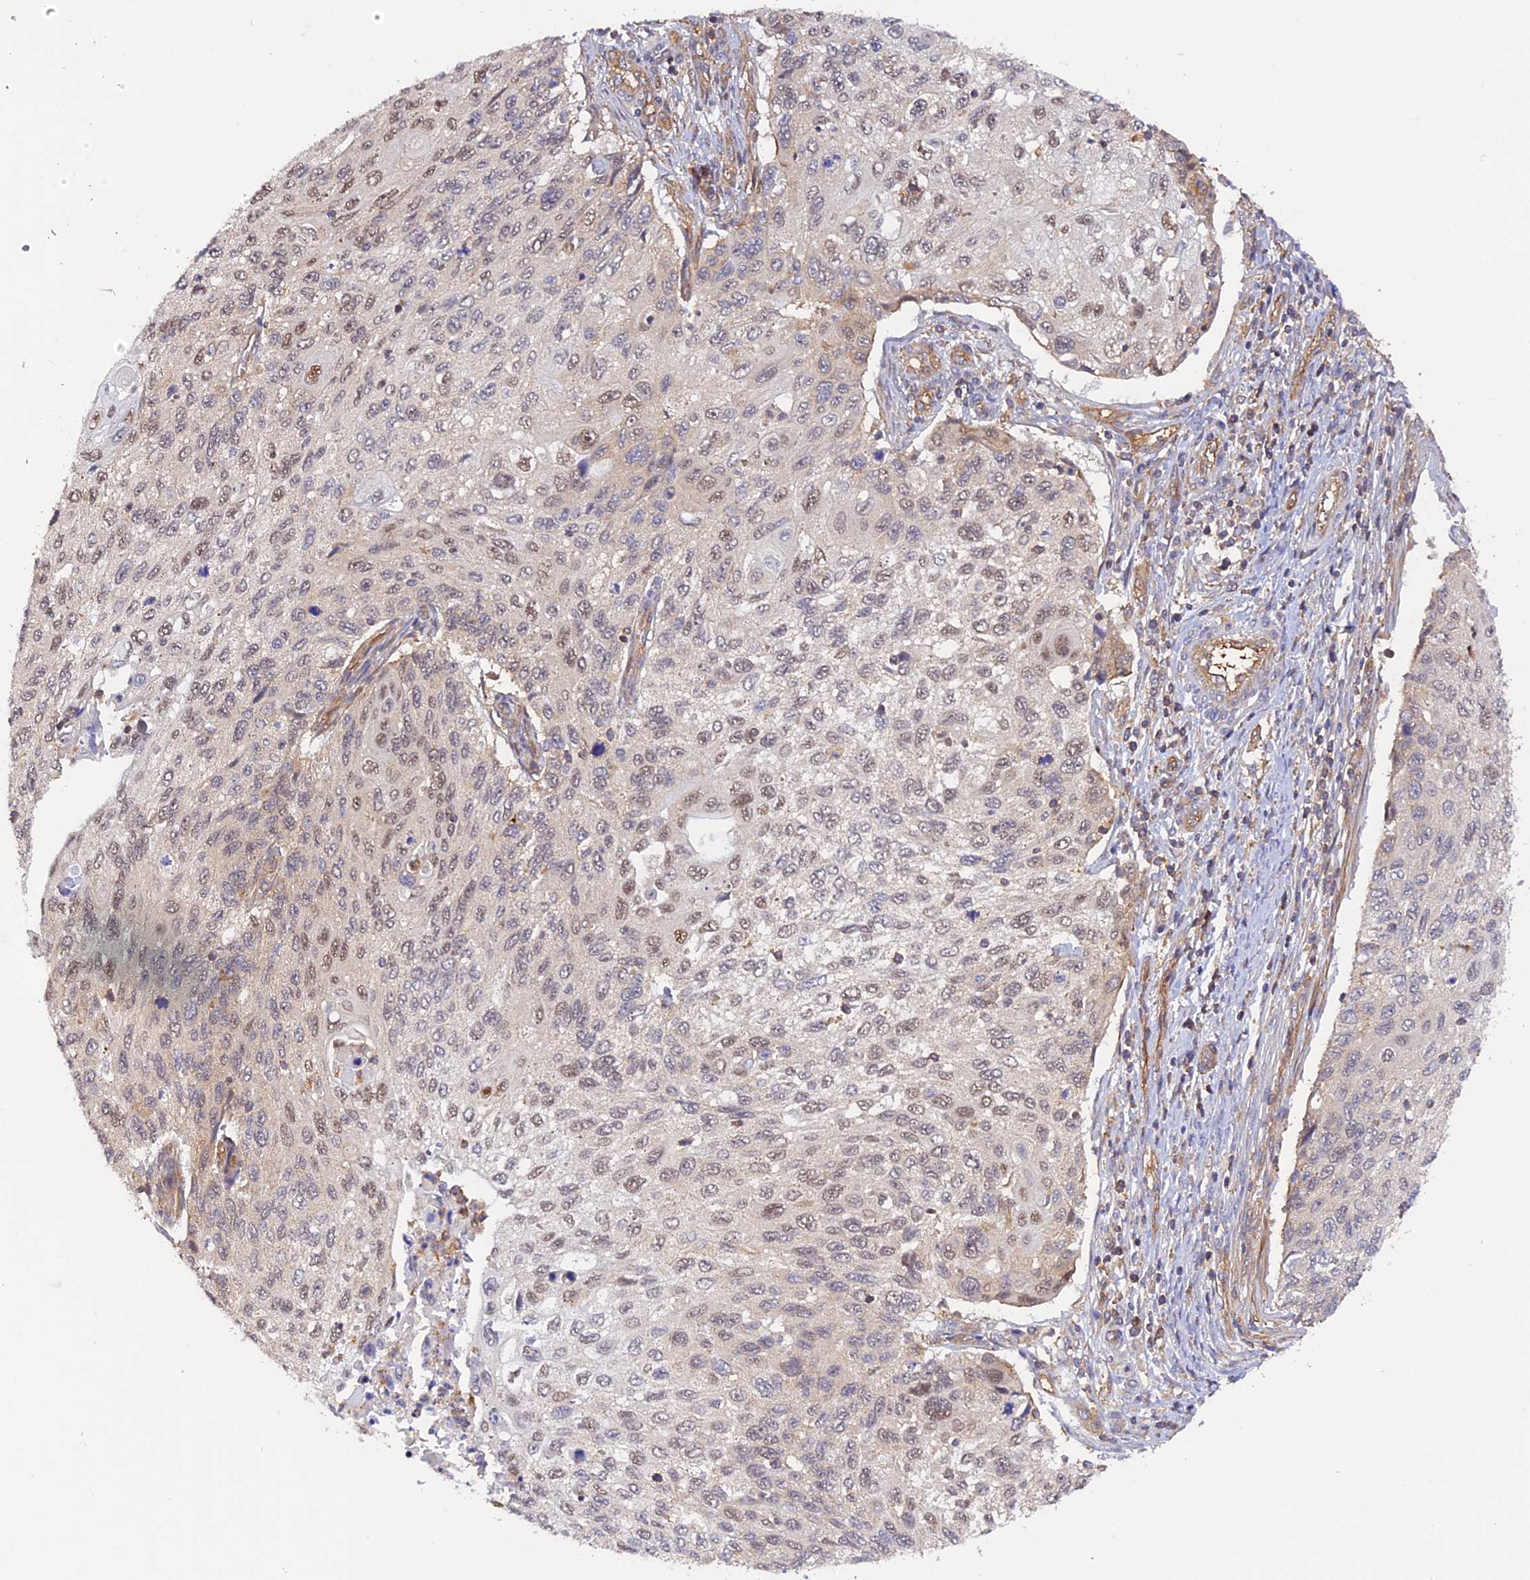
{"staining": {"intensity": "weak", "quantity": "<25%", "location": "nuclear"}, "tissue": "cervical cancer", "cell_type": "Tumor cells", "image_type": "cancer", "snomed": [{"axis": "morphology", "description": "Squamous cell carcinoma, NOS"}, {"axis": "topography", "description": "Cervix"}], "caption": "Immunohistochemistry (IHC) of human cervical cancer (squamous cell carcinoma) shows no positivity in tumor cells.", "gene": "C5orf22", "patient": {"sex": "female", "age": 70}}